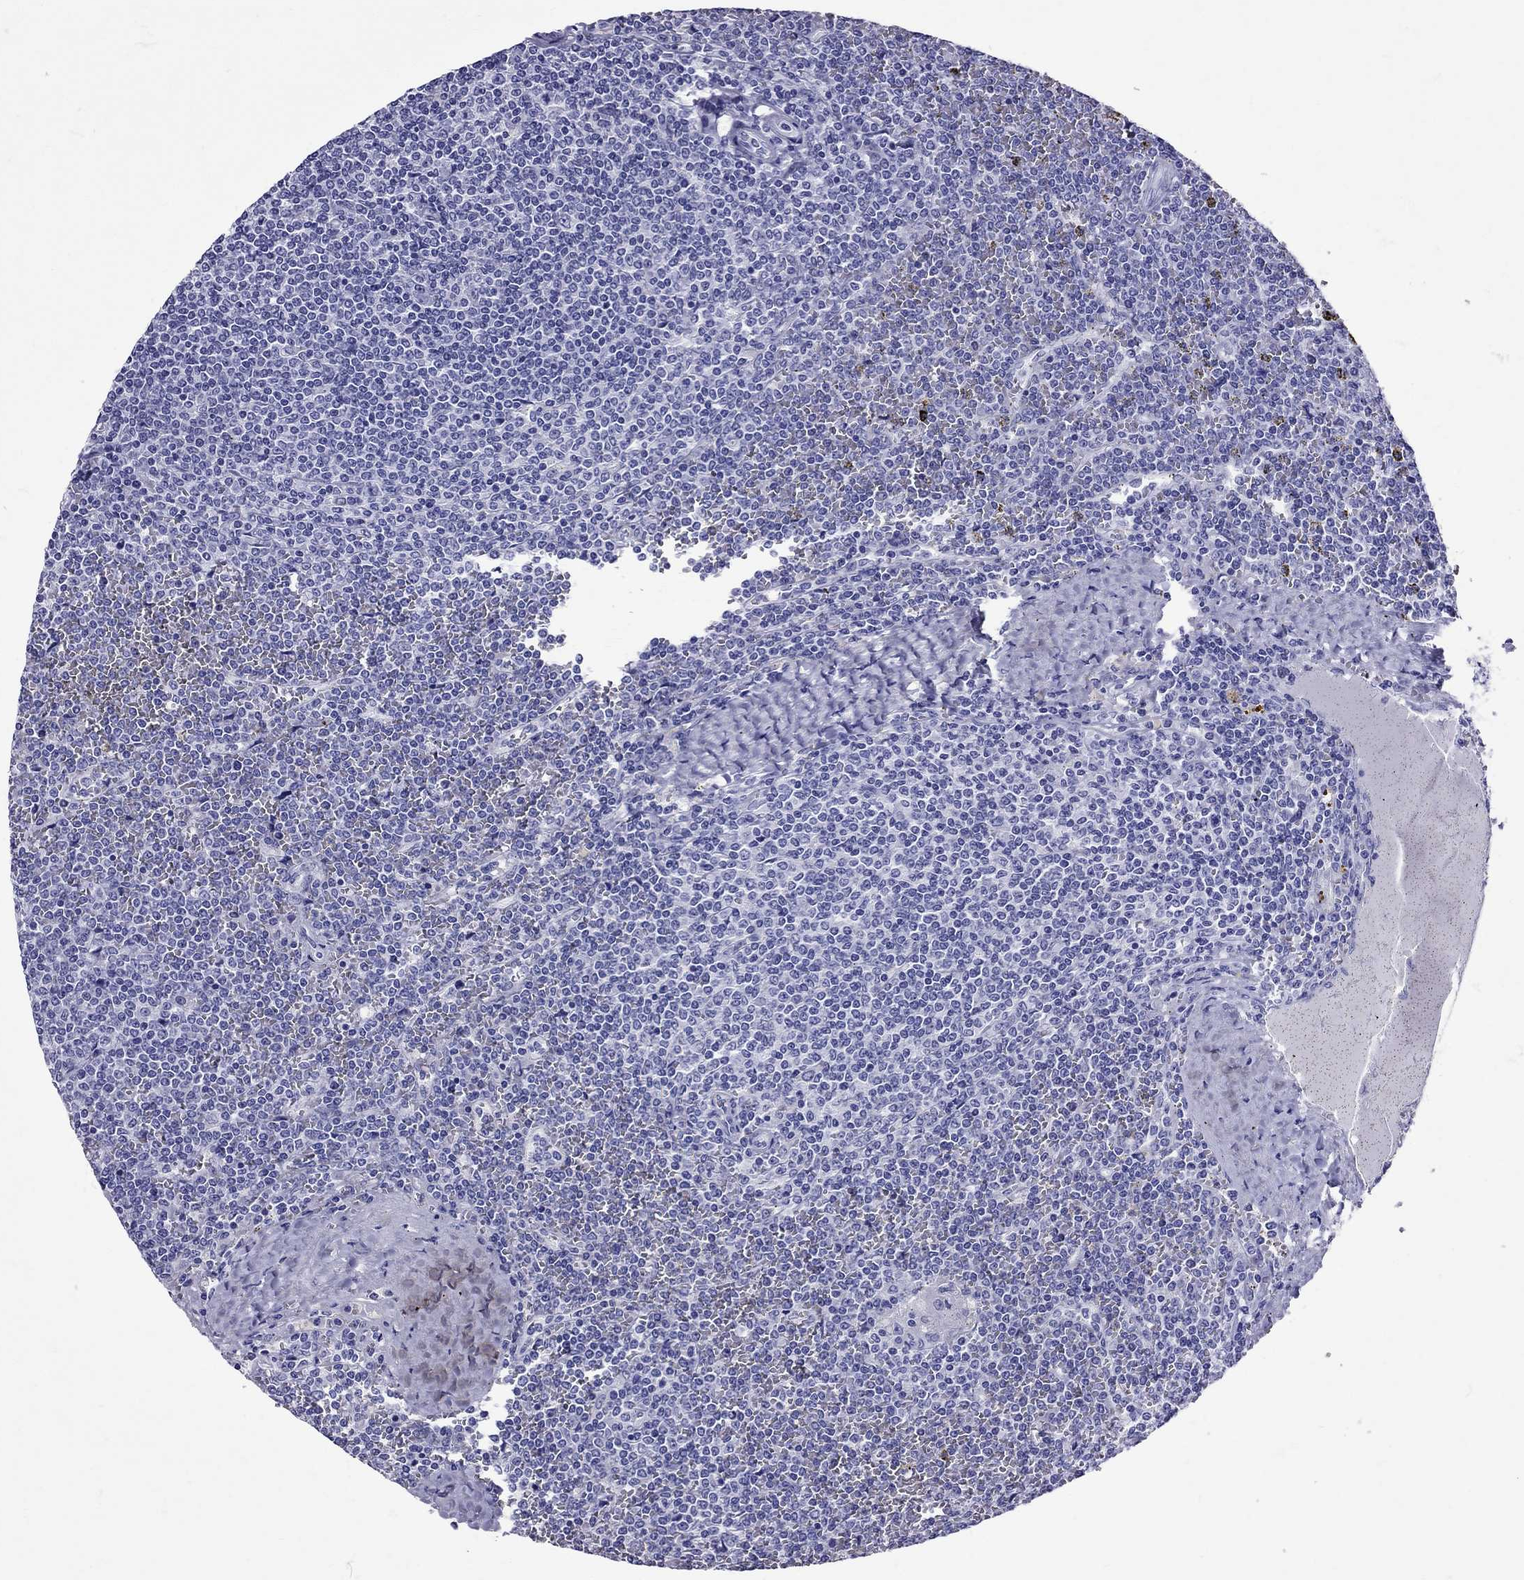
{"staining": {"intensity": "negative", "quantity": "none", "location": "none"}, "tissue": "lymphoma", "cell_type": "Tumor cells", "image_type": "cancer", "snomed": [{"axis": "morphology", "description": "Malignant lymphoma, non-Hodgkin's type, Low grade"}, {"axis": "topography", "description": "Spleen"}], "caption": "Immunohistochemistry (IHC) image of neoplastic tissue: malignant lymphoma, non-Hodgkin's type (low-grade) stained with DAB exhibits no significant protein expression in tumor cells.", "gene": "AVP", "patient": {"sex": "female", "age": 19}}